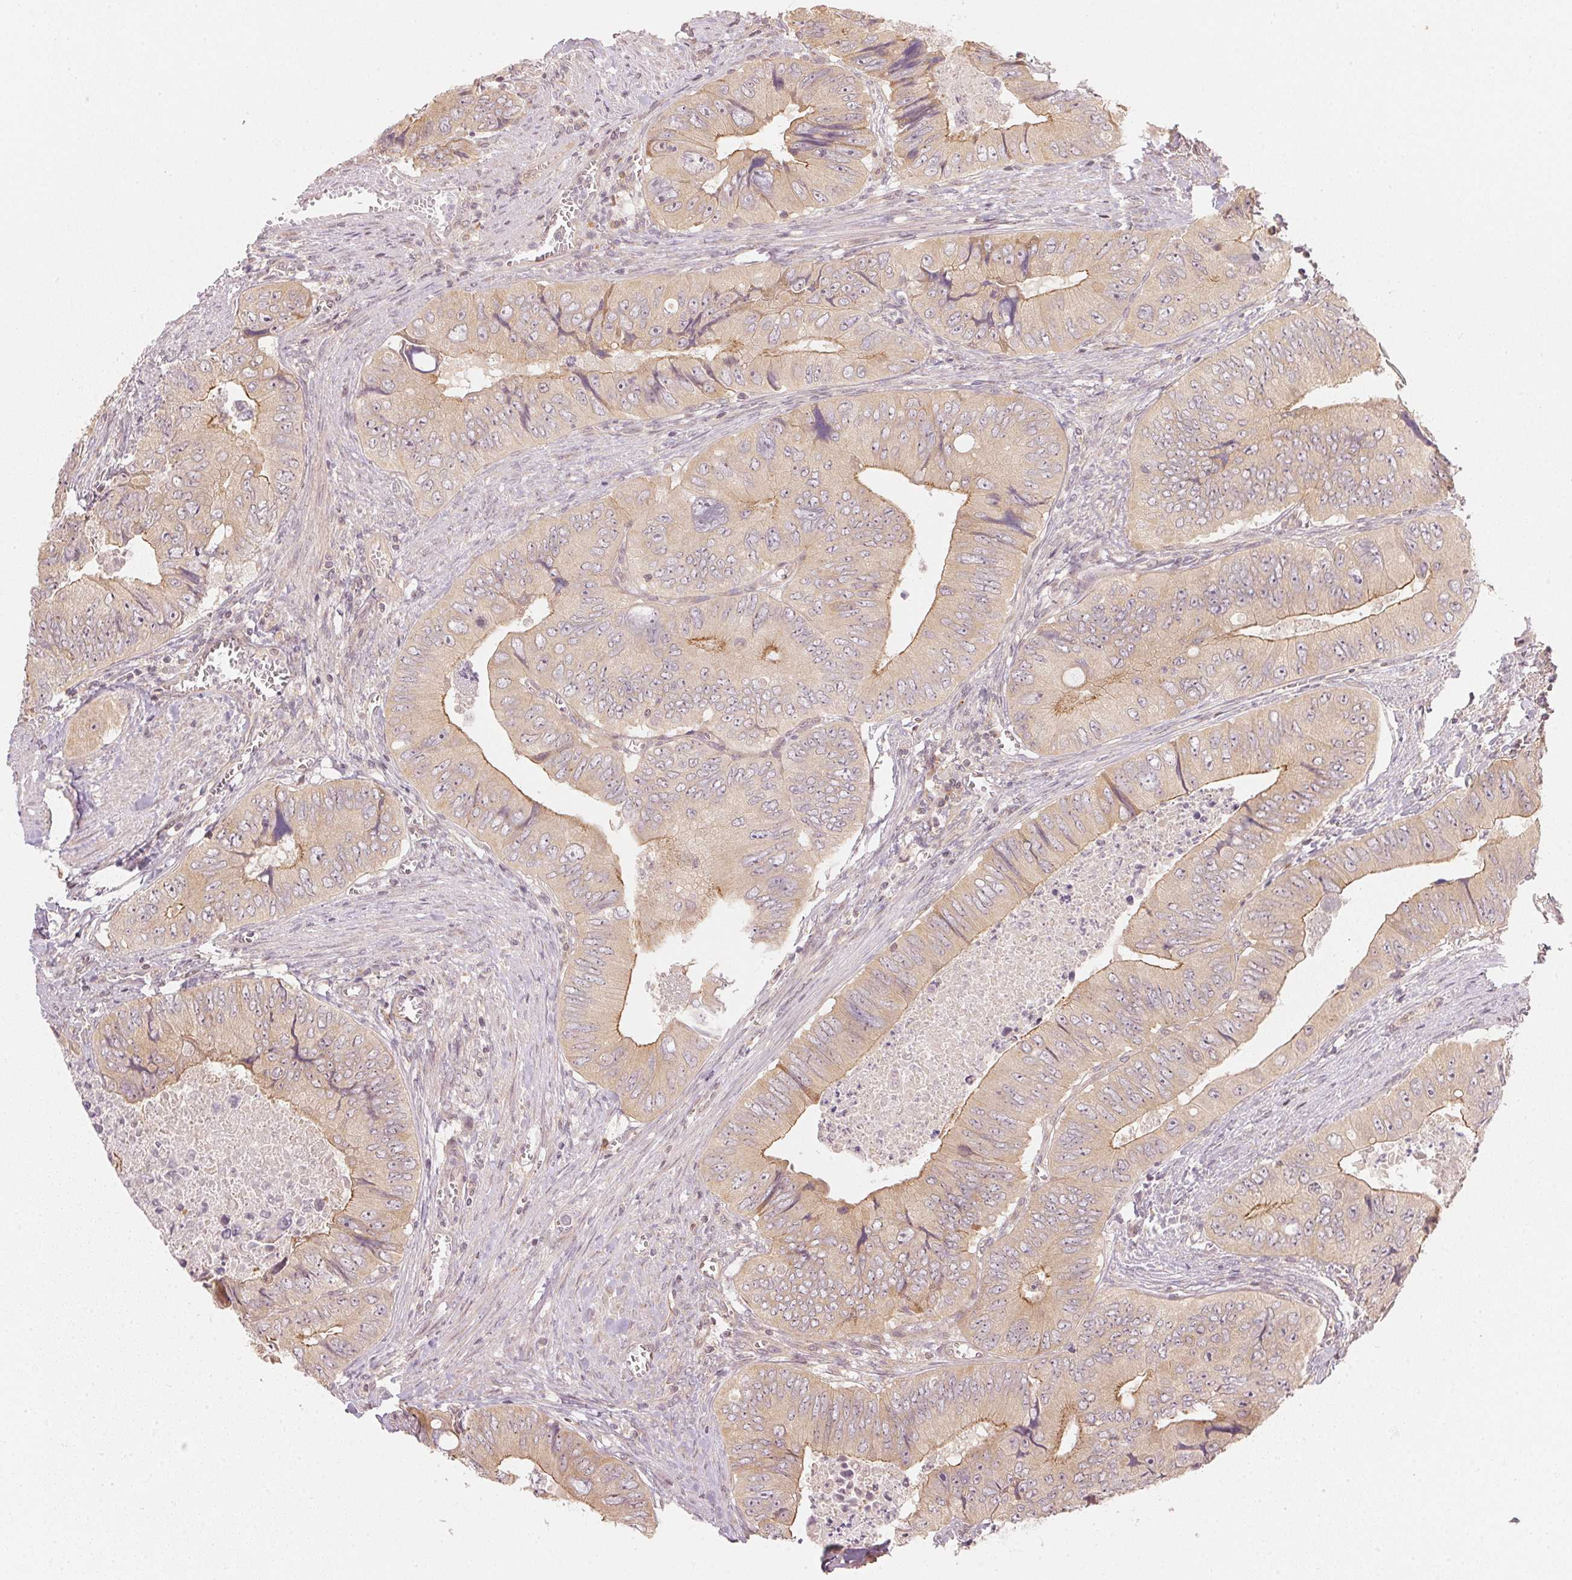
{"staining": {"intensity": "moderate", "quantity": ">75%", "location": "cytoplasmic/membranous"}, "tissue": "colorectal cancer", "cell_type": "Tumor cells", "image_type": "cancer", "snomed": [{"axis": "morphology", "description": "Adenocarcinoma, NOS"}, {"axis": "topography", "description": "Colon"}], "caption": "IHC image of colorectal adenocarcinoma stained for a protein (brown), which shows medium levels of moderate cytoplasmic/membranous positivity in about >75% of tumor cells.", "gene": "WDR54", "patient": {"sex": "female", "age": 84}}